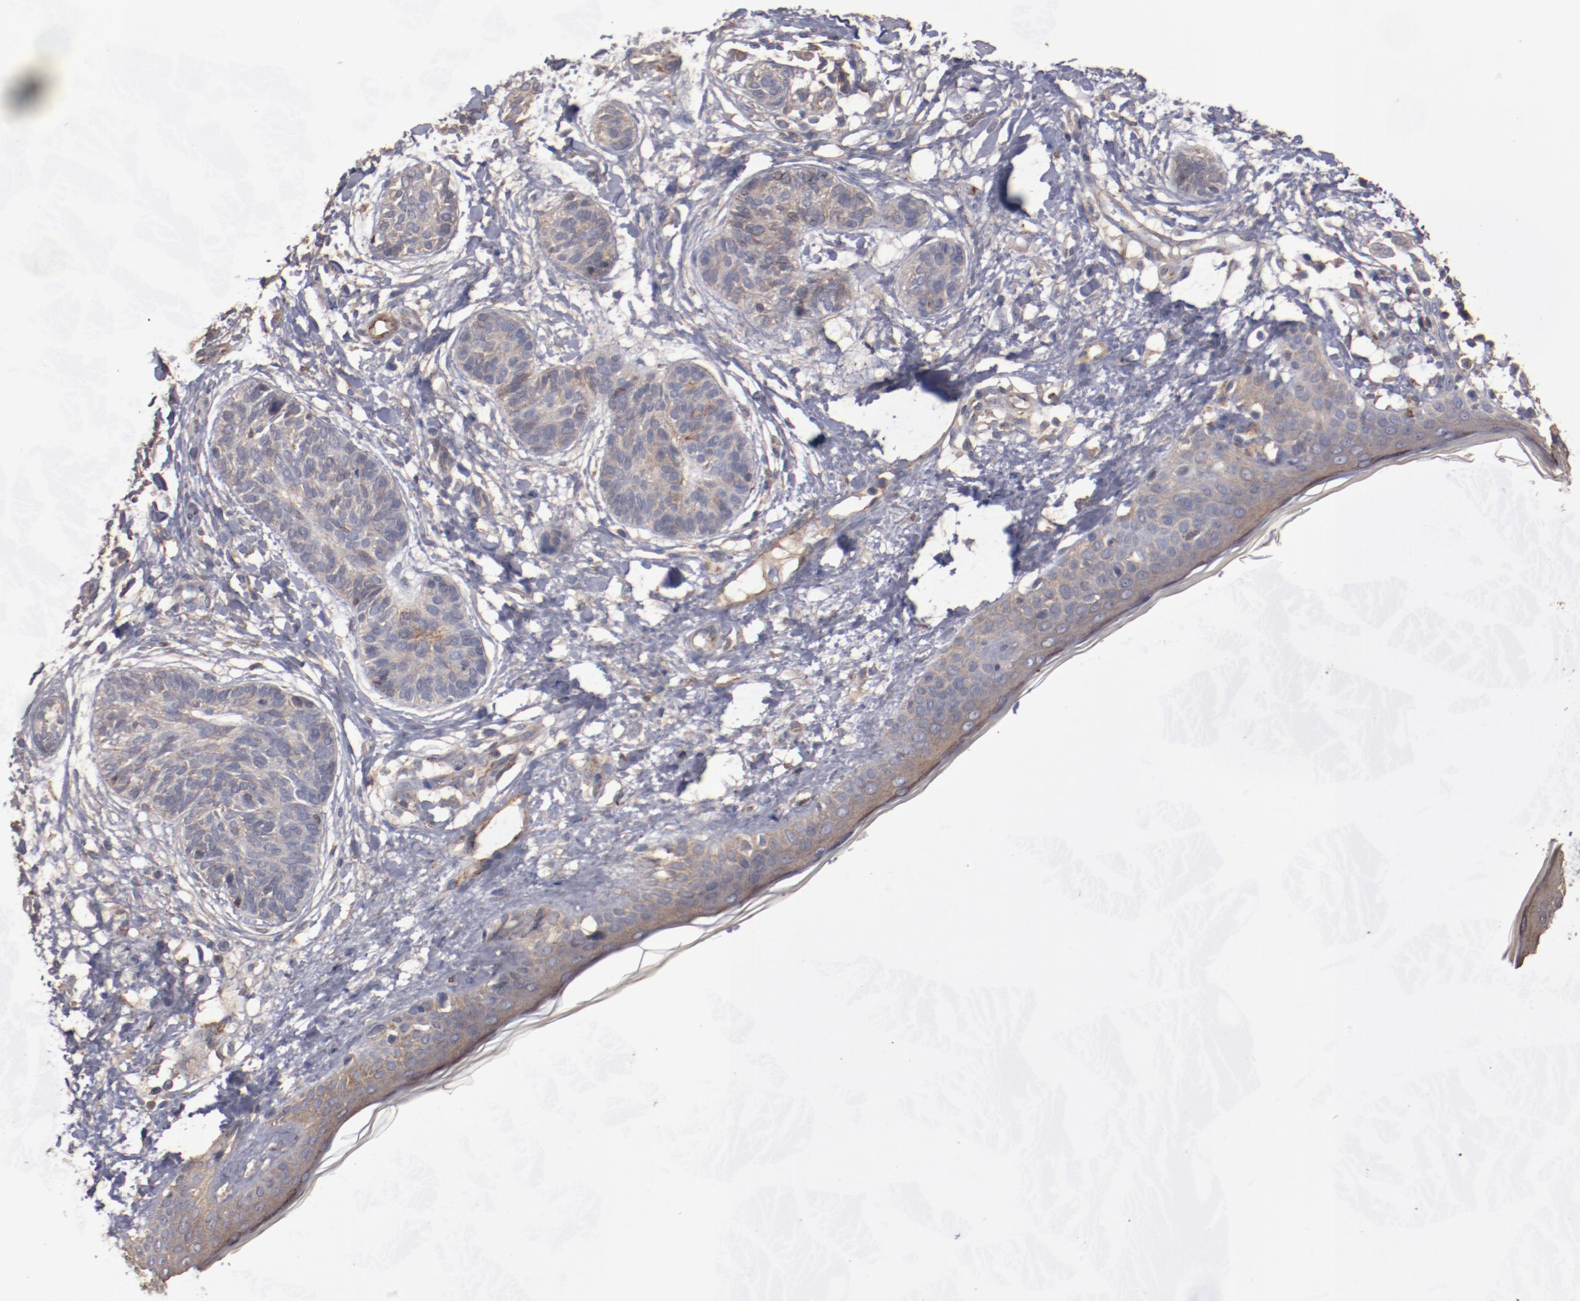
{"staining": {"intensity": "weak", "quantity": ">75%", "location": "cytoplasmic/membranous"}, "tissue": "skin cancer", "cell_type": "Tumor cells", "image_type": "cancer", "snomed": [{"axis": "morphology", "description": "Normal tissue, NOS"}, {"axis": "morphology", "description": "Basal cell carcinoma"}, {"axis": "topography", "description": "Skin"}], "caption": "Basal cell carcinoma (skin) stained for a protein (brown) demonstrates weak cytoplasmic/membranous positive positivity in approximately >75% of tumor cells.", "gene": "DIPK2B", "patient": {"sex": "male", "age": 63}}